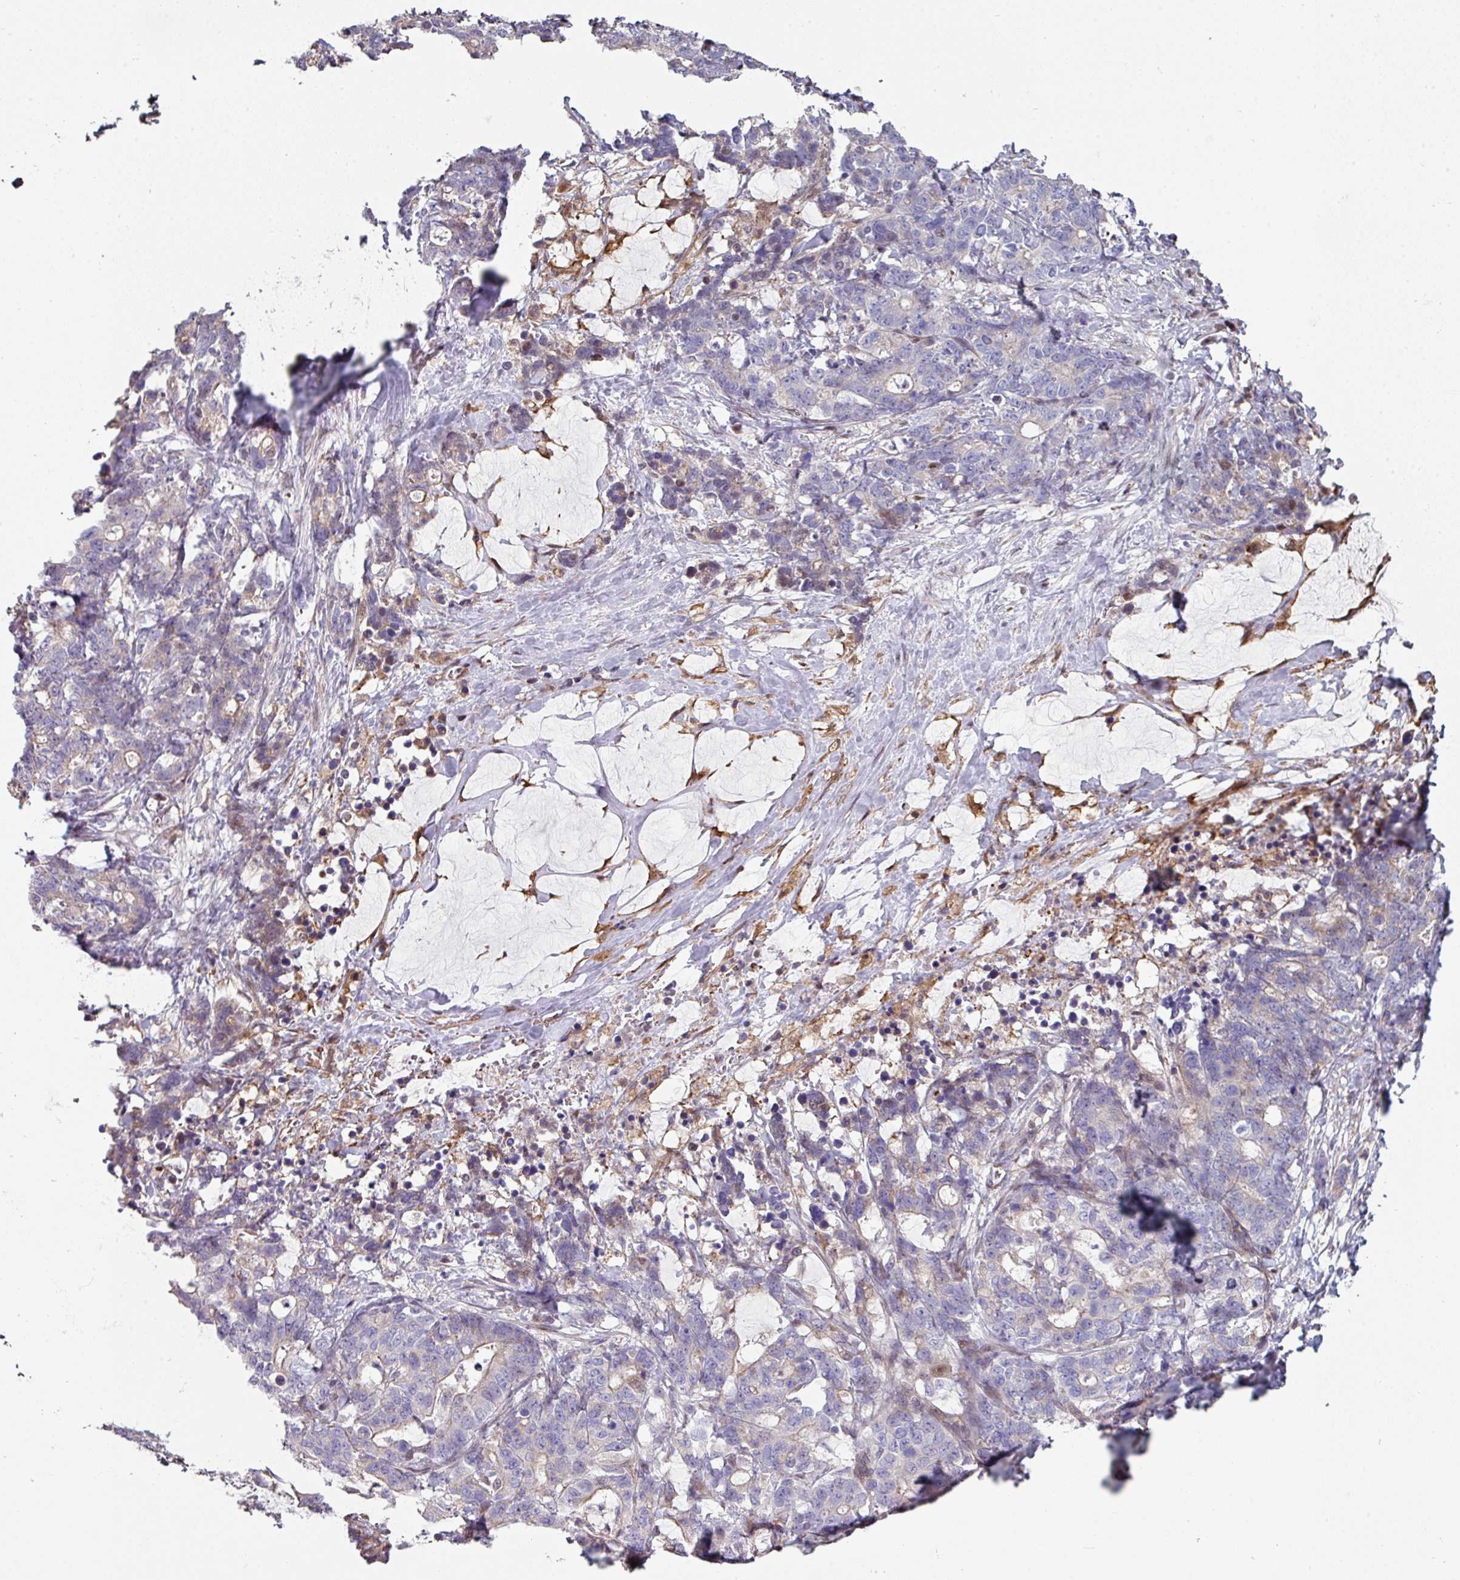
{"staining": {"intensity": "negative", "quantity": "none", "location": "none"}, "tissue": "stomach cancer", "cell_type": "Tumor cells", "image_type": "cancer", "snomed": [{"axis": "morphology", "description": "Normal tissue, NOS"}, {"axis": "morphology", "description": "Adenocarcinoma, NOS"}, {"axis": "topography", "description": "Stomach"}], "caption": "Tumor cells show no significant positivity in stomach cancer. The staining is performed using DAB brown chromogen with nuclei counter-stained in using hematoxylin.", "gene": "ANO9", "patient": {"sex": "female", "age": 64}}